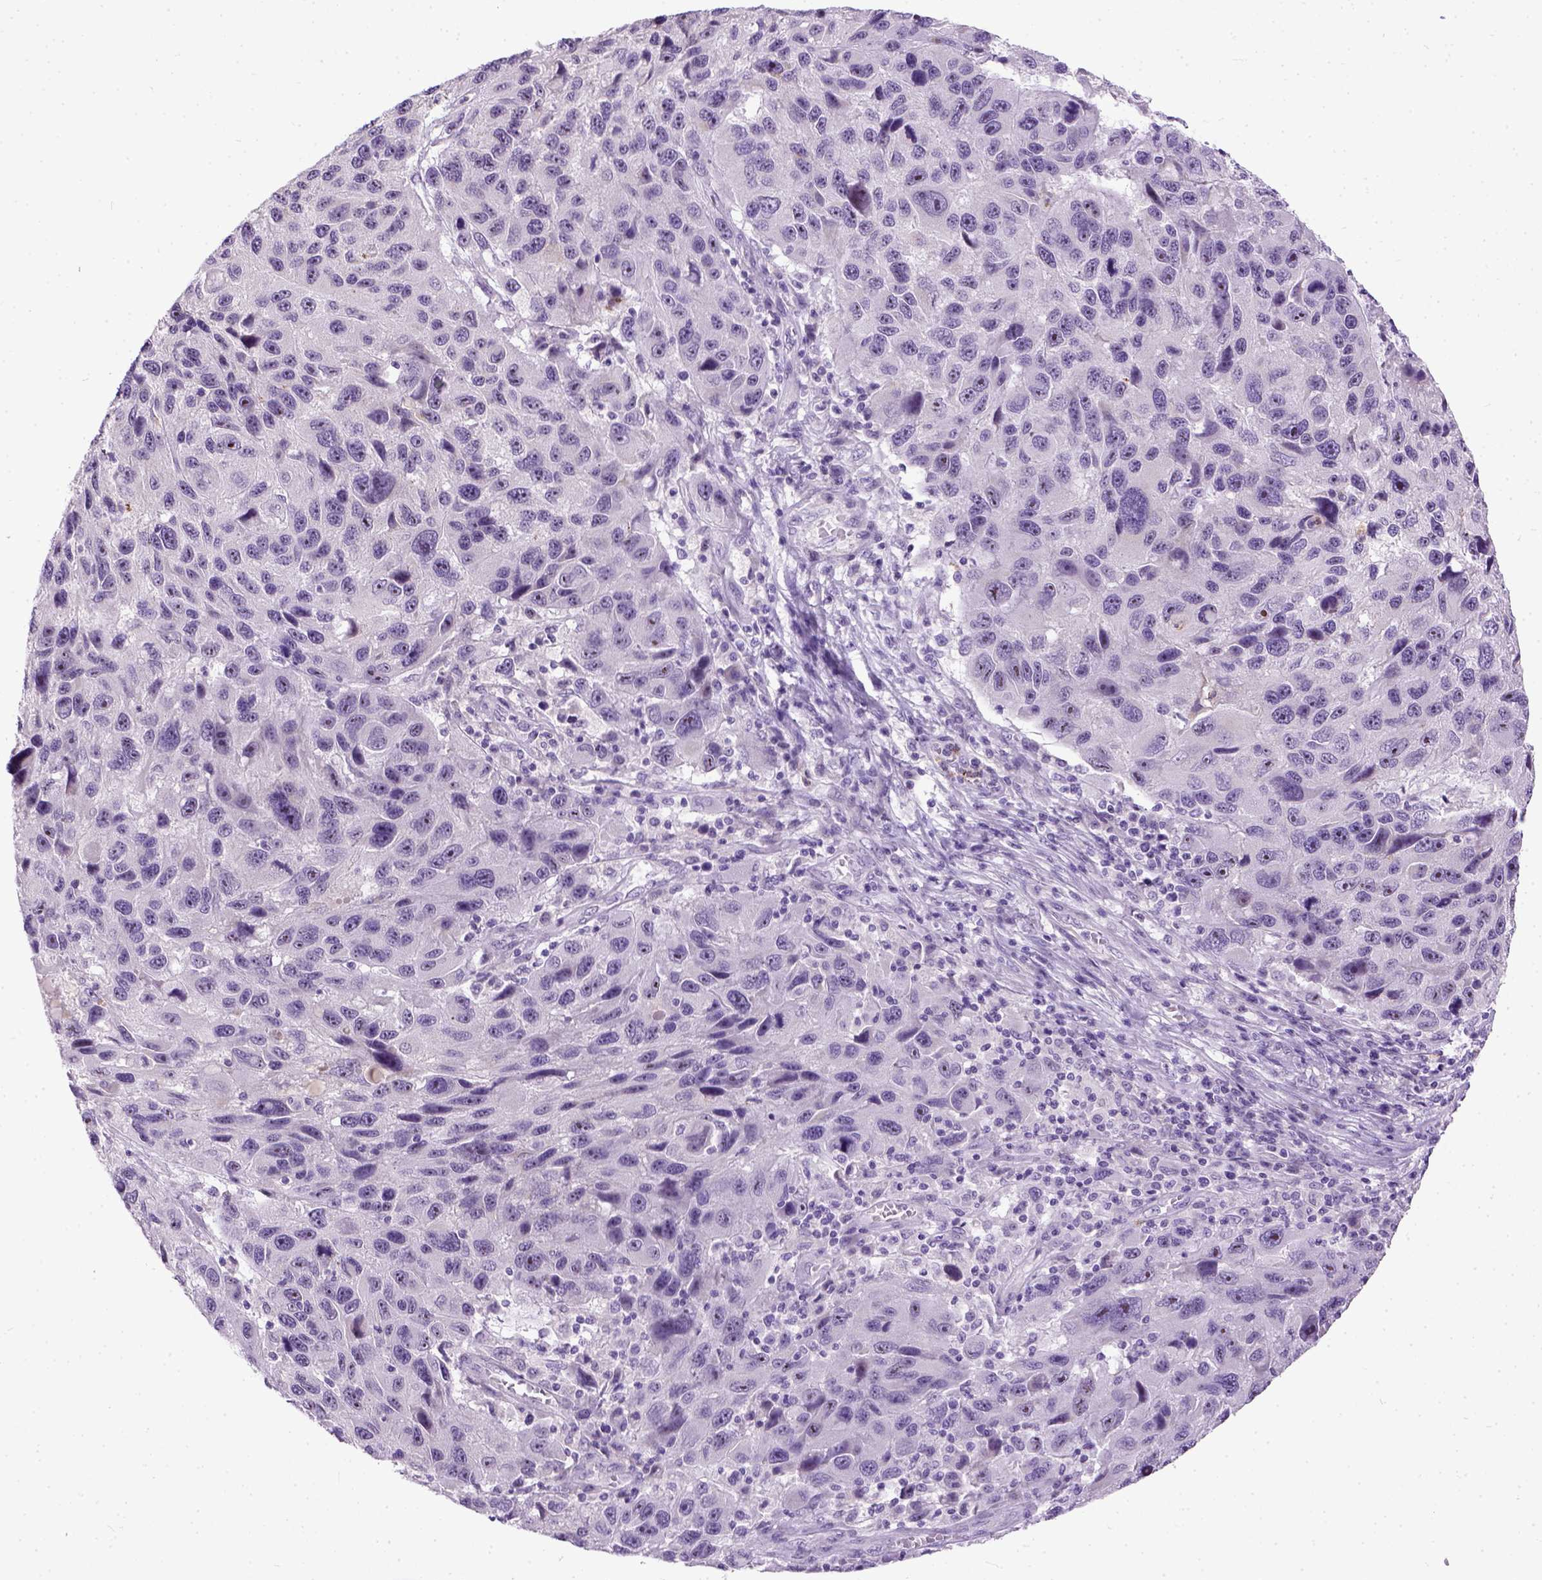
{"staining": {"intensity": "negative", "quantity": "none", "location": "none"}, "tissue": "melanoma", "cell_type": "Tumor cells", "image_type": "cancer", "snomed": [{"axis": "morphology", "description": "Malignant melanoma, NOS"}, {"axis": "topography", "description": "Skin"}], "caption": "IHC micrograph of neoplastic tissue: human malignant melanoma stained with DAB (3,3'-diaminobenzidine) shows no significant protein expression in tumor cells. The staining was performed using DAB (3,3'-diaminobenzidine) to visualize the protein expression in brown, while the nuclei were stained in blue with hematoxylin (Magnification: 20x).", "gene": "MAPT", "patient": {"sex": "male", "age": 53}}